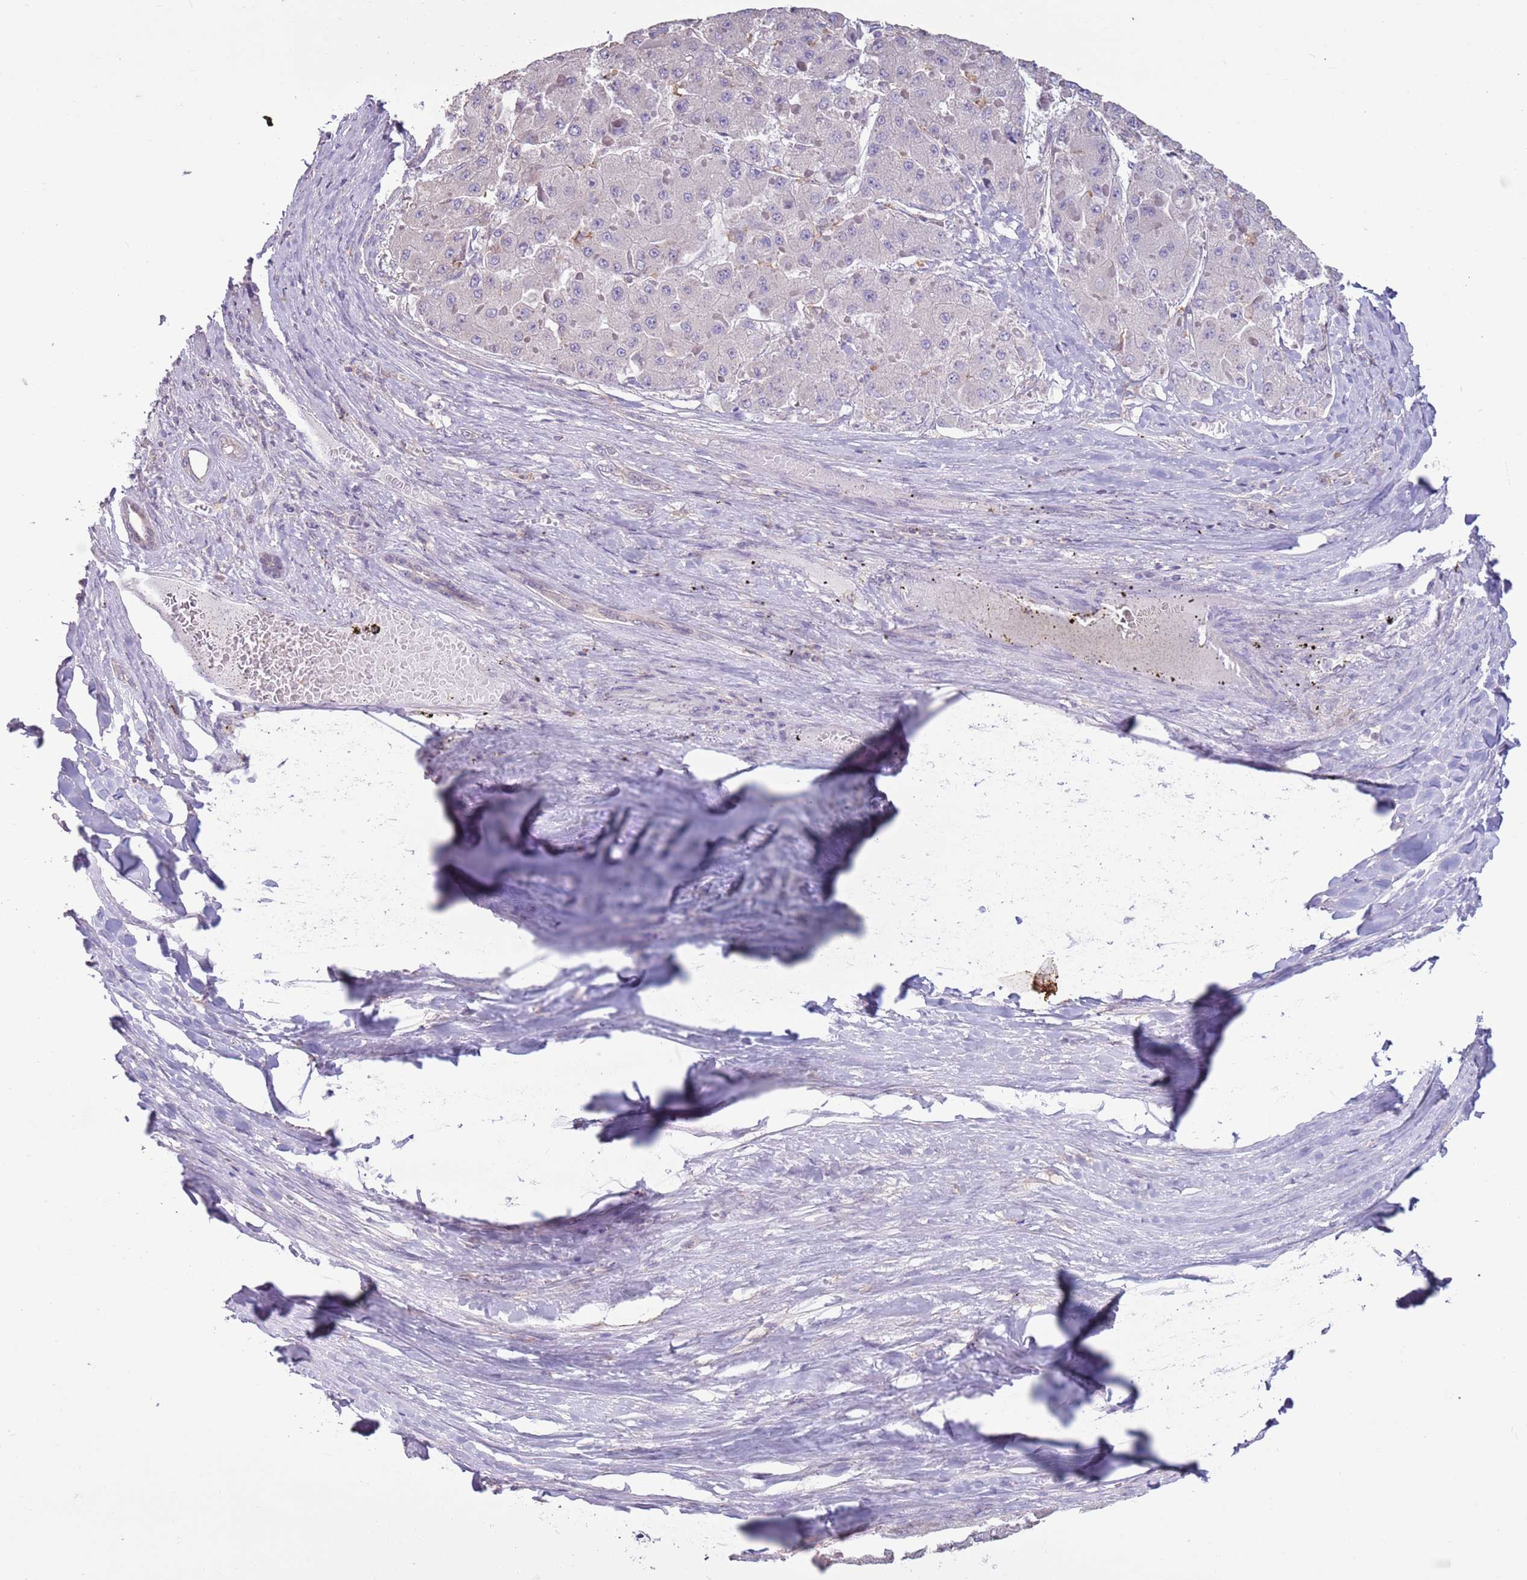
{"staining": {"intensity": "negative", "quantity": "none", "location": "none"}, "tissue": "liver cancer", "cell_type": "Tumor cells", "image_type": "cancer", "snomed": [{"axis": "morphology", "description": "Carcinoma, Hepatocellular, NOS"}, {"axis": "topography", "description": "Liver"}], "caption": "An immunohistochemistry photomicrograph of liver cancer is shown. There is no staining in tumor cells of liver cancer.", "gene": "CAPN9", "patient": {"sex": "female", "age": 73}}